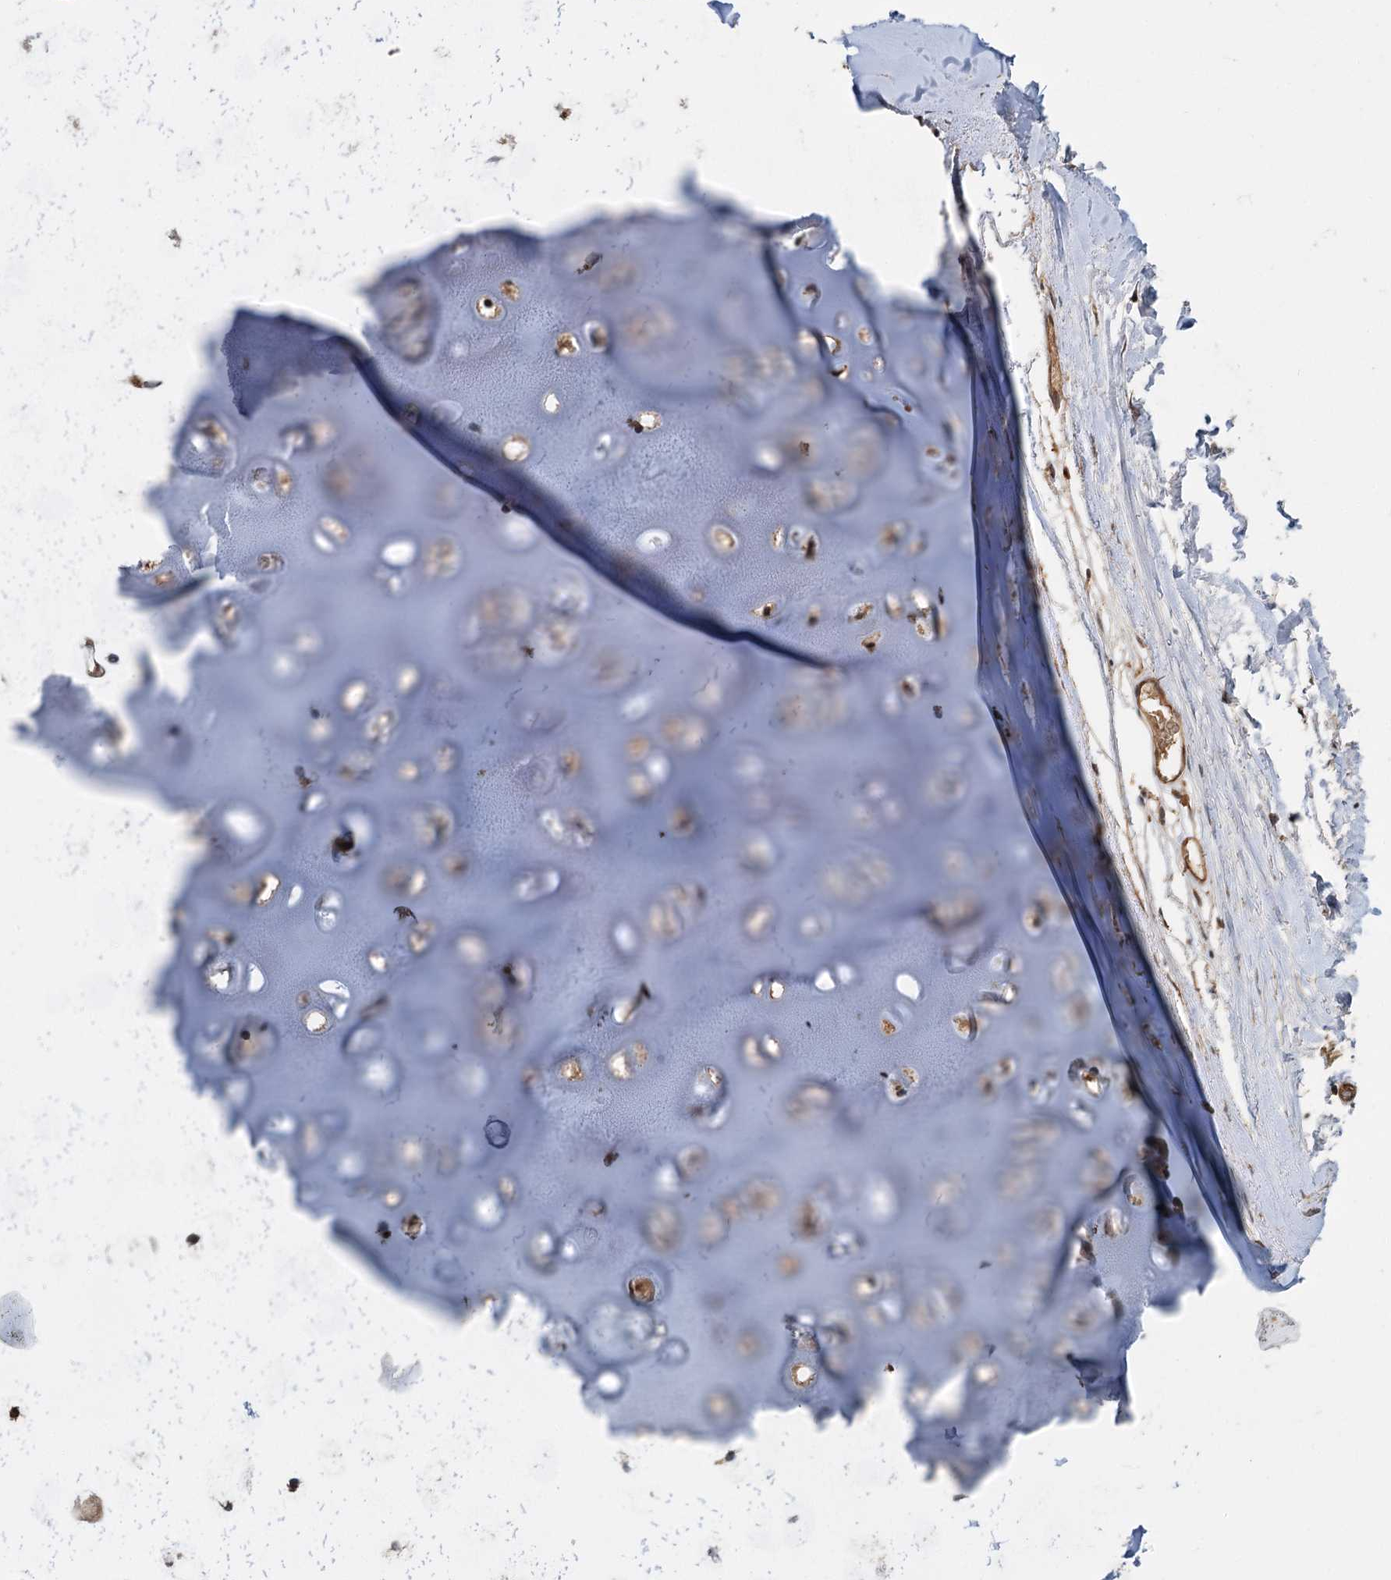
{"staining": {"intensity": "moderate", "quantity": ">75%", "location": "cytoplasmic/membranous"}, "tissue": "adipose tissue", "cell_type": "Adipocytes", "image_type": "normal", "snomed": [{"axis": "morphology", "description": "Normal tissue, NOS"}, {"axis": "topography", "description": "Lymph node"}, {"axis": "topography", "description": "Bronchus"}], "caption": "DAB (3,3'-diaminobenzidine) immunohistochemical staining of unremarkable human adipose tissue displays moderate cytoplasmic/membranous protein positivity in about >75% of adipocytes.", "gene": "KANSL2", "patient": {"sex": "male", "age": 63}}